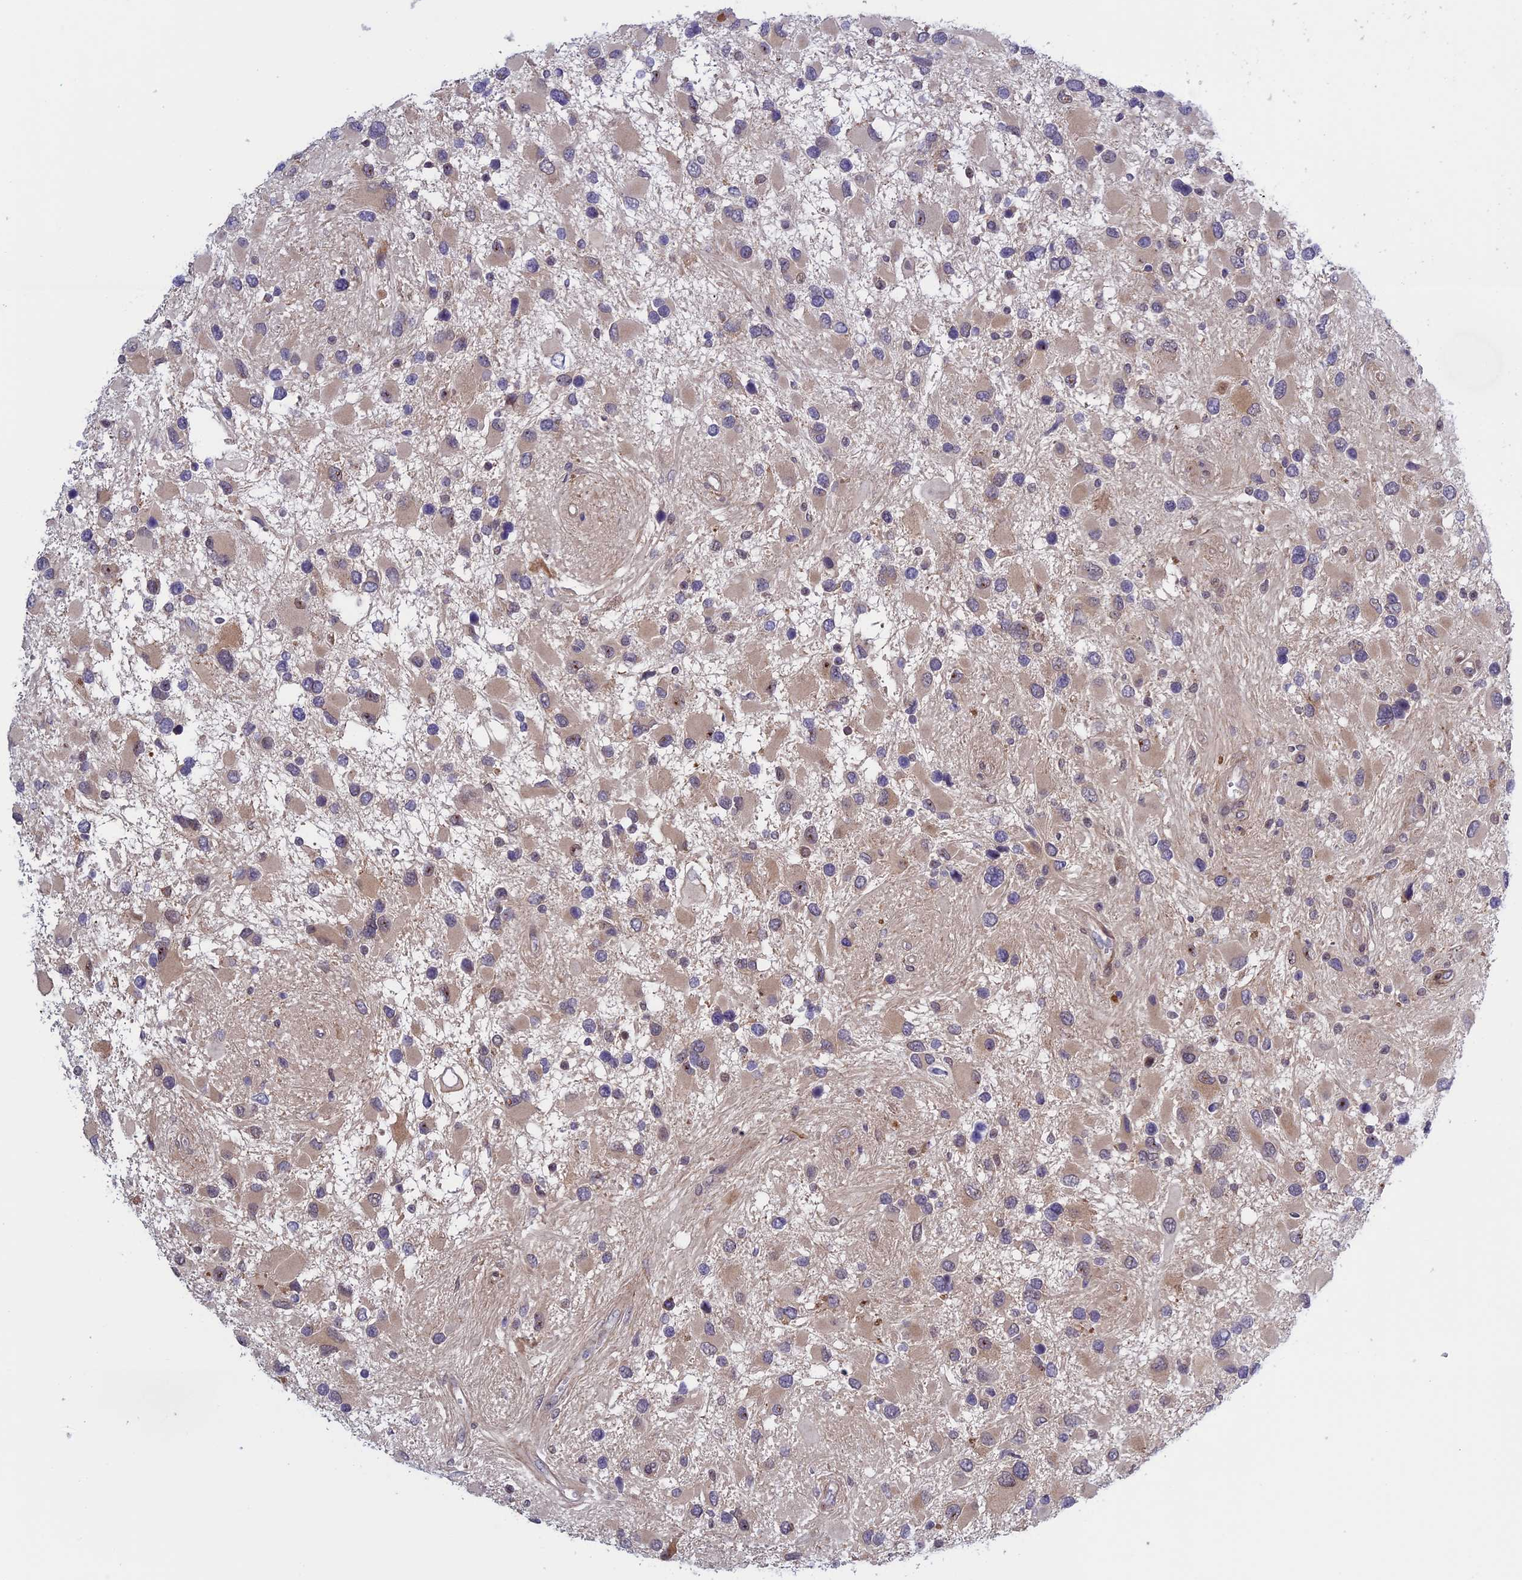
{"staining": {"intensity": "weak", "quantity": "<25%", "location": "cytoplasmic/membranous"}, "tissue": "glioma", "cell_type": "Tumor cells", "image_type": "cancer", "snomed": [{"axis": "morphology", "description": "Glioma, malignant, High grade"}, {"axis": "topography", "description": "Brain"}], "caption": "Glioma was stained to show a protein in brown. There is no significant expression in tumor cells.", "gene": "FADS1", "patient": {"sex": "male", "age": 53}}